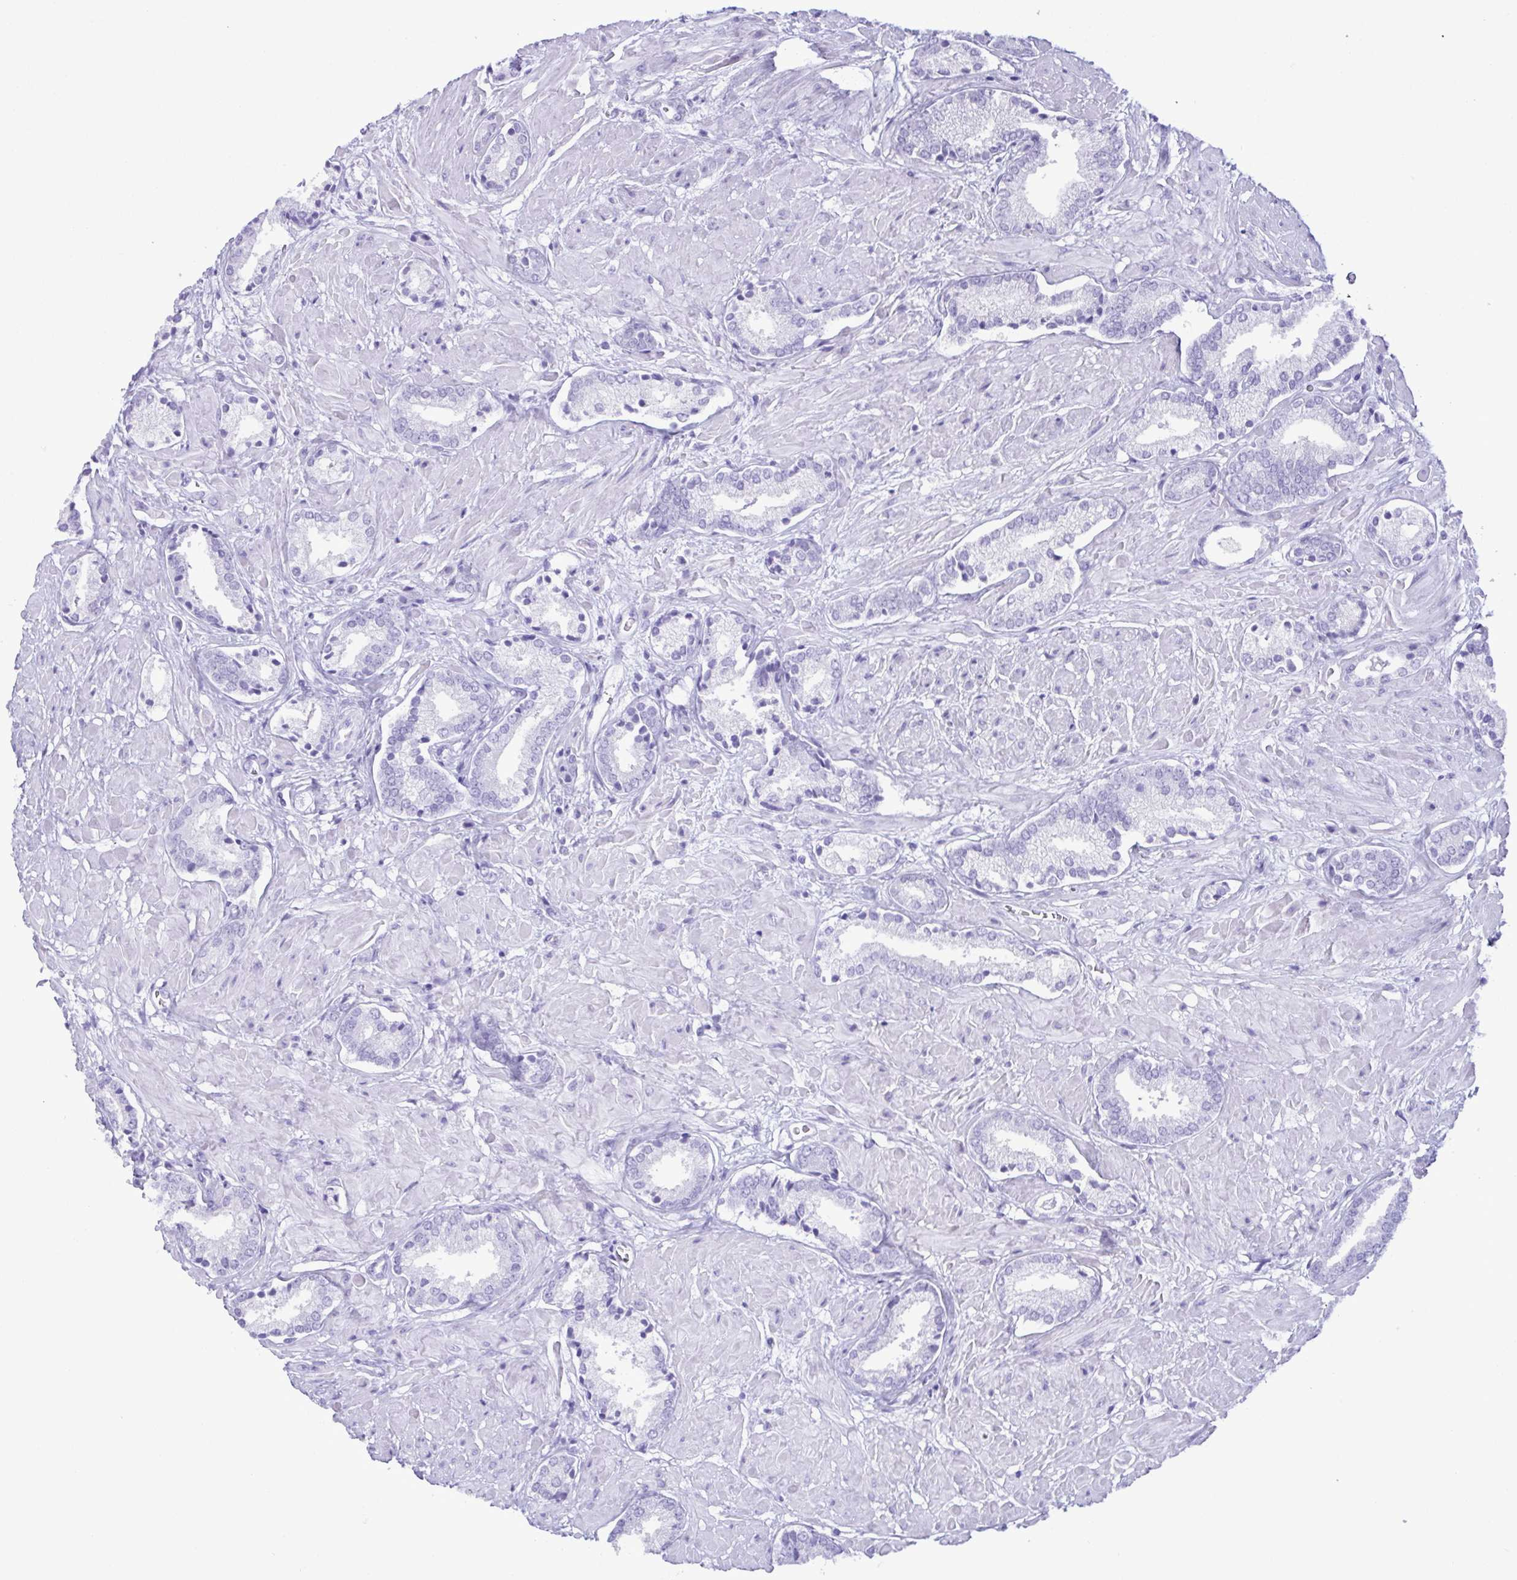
{"staining": {"intensity": "negative", "quantity": "none", "location": "none"}, "tissue": "prostate cancer", "cell_type": "Tumor cells", "image_type": "cancer", "snomed": [{"axis": "morphology", "description": "Adenocarcinoma, High grade"}, {"axis": "topography", "description": "Prostate"}], "caption": "Adenocarcinoma (high-grade) (prostate) was stained to show a protein in brown. There is no significant staining in tumor cells.", "gene": "LTF", "patient": {"sex": "male", "age": 56}}